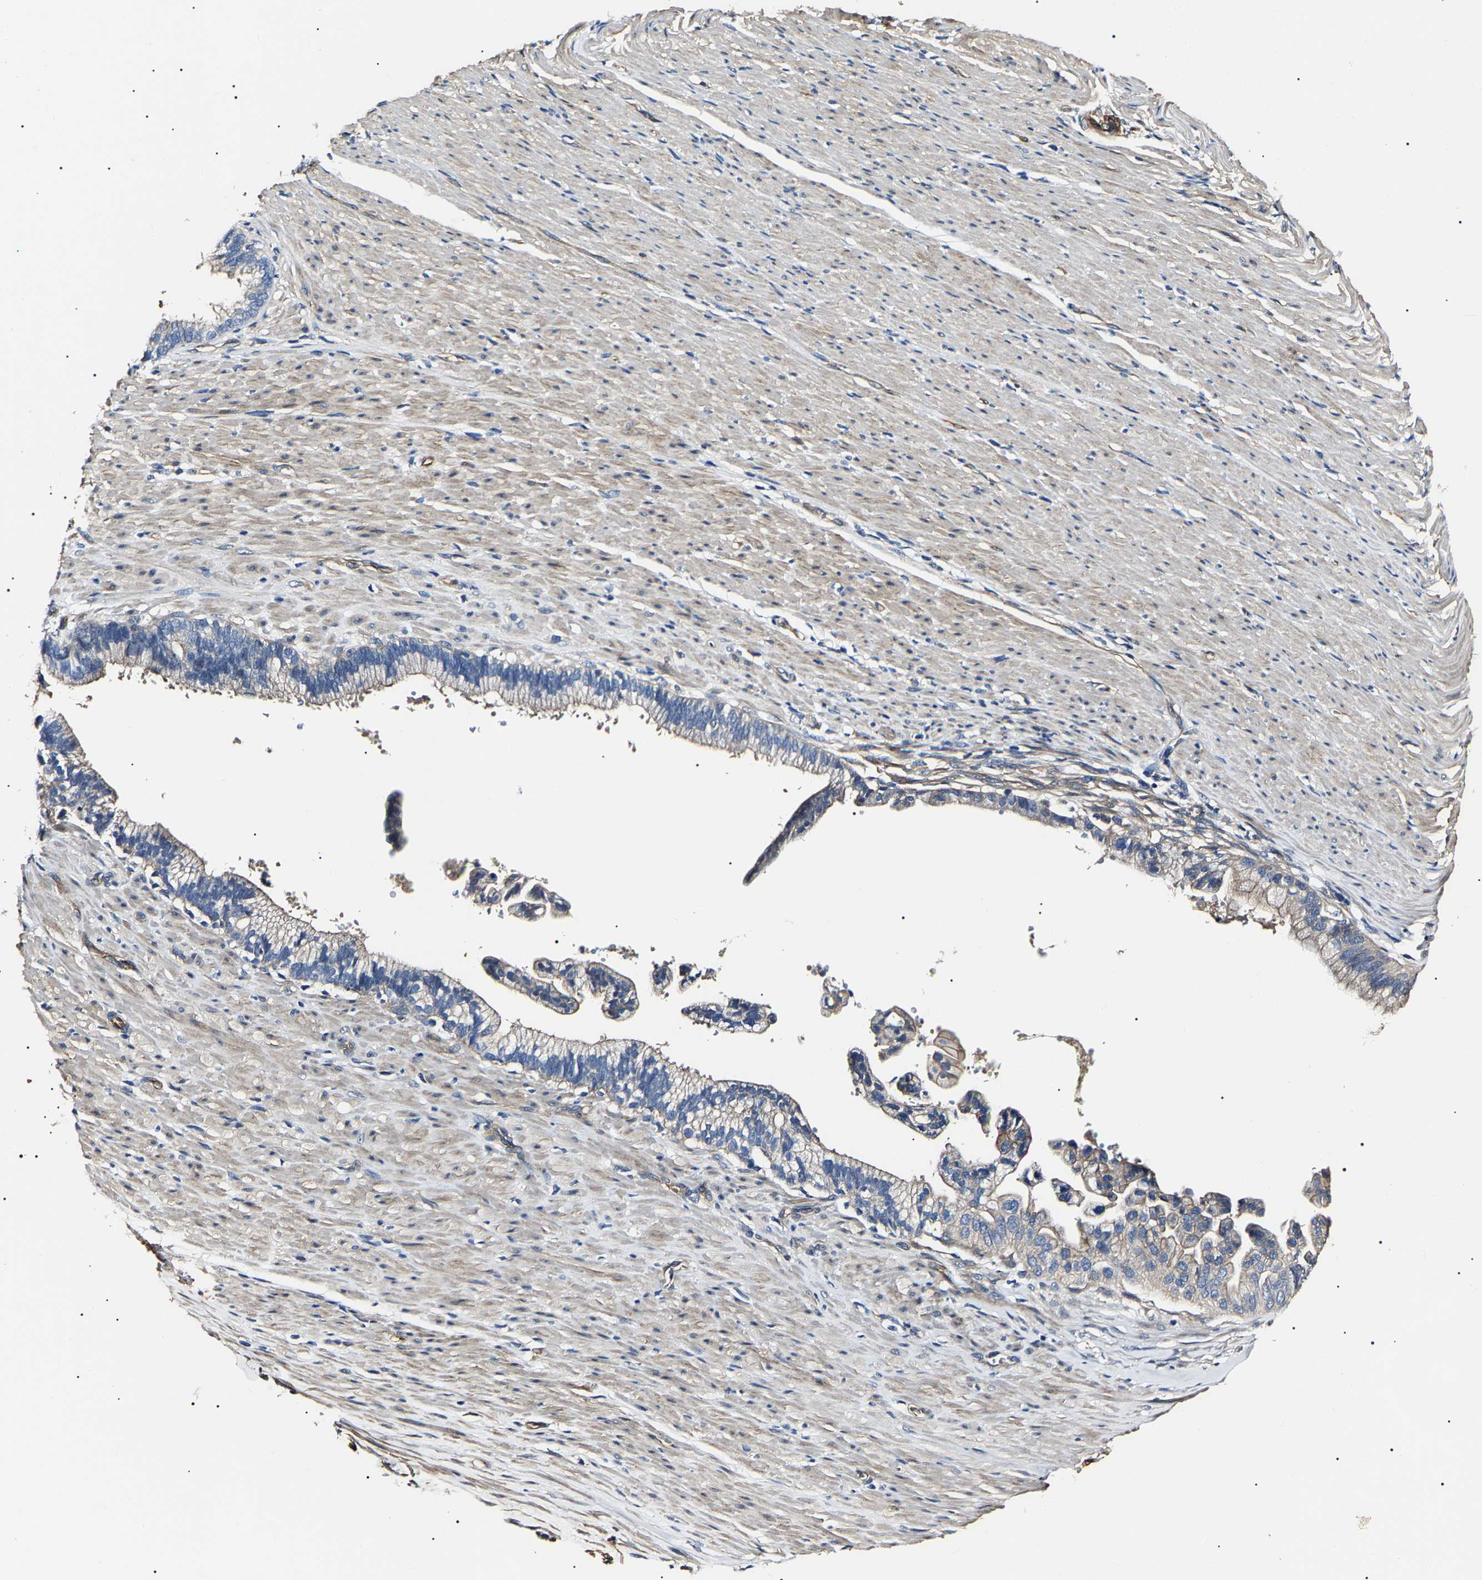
{"staining": {"intensity": "negative", "quantity": "none", "location": "none"}, "tissue": "pancreatic cancer", "cell_type": "Tumor cells", "image_type": "cancer", "snomed": [{"axis": "morphology", "description": "Adenocarcinoma, NOS"}, {"axis": "topography", "description": "Pancreas"}], "caption": "A high-resolution micrograph shows IHC staining of pancreatic cancer (adenocarcinoma), which demonstrates no significant positivity in tumor cells.", "gene": "KLHL42", "patient": {"sex": "male", "age": 69}}